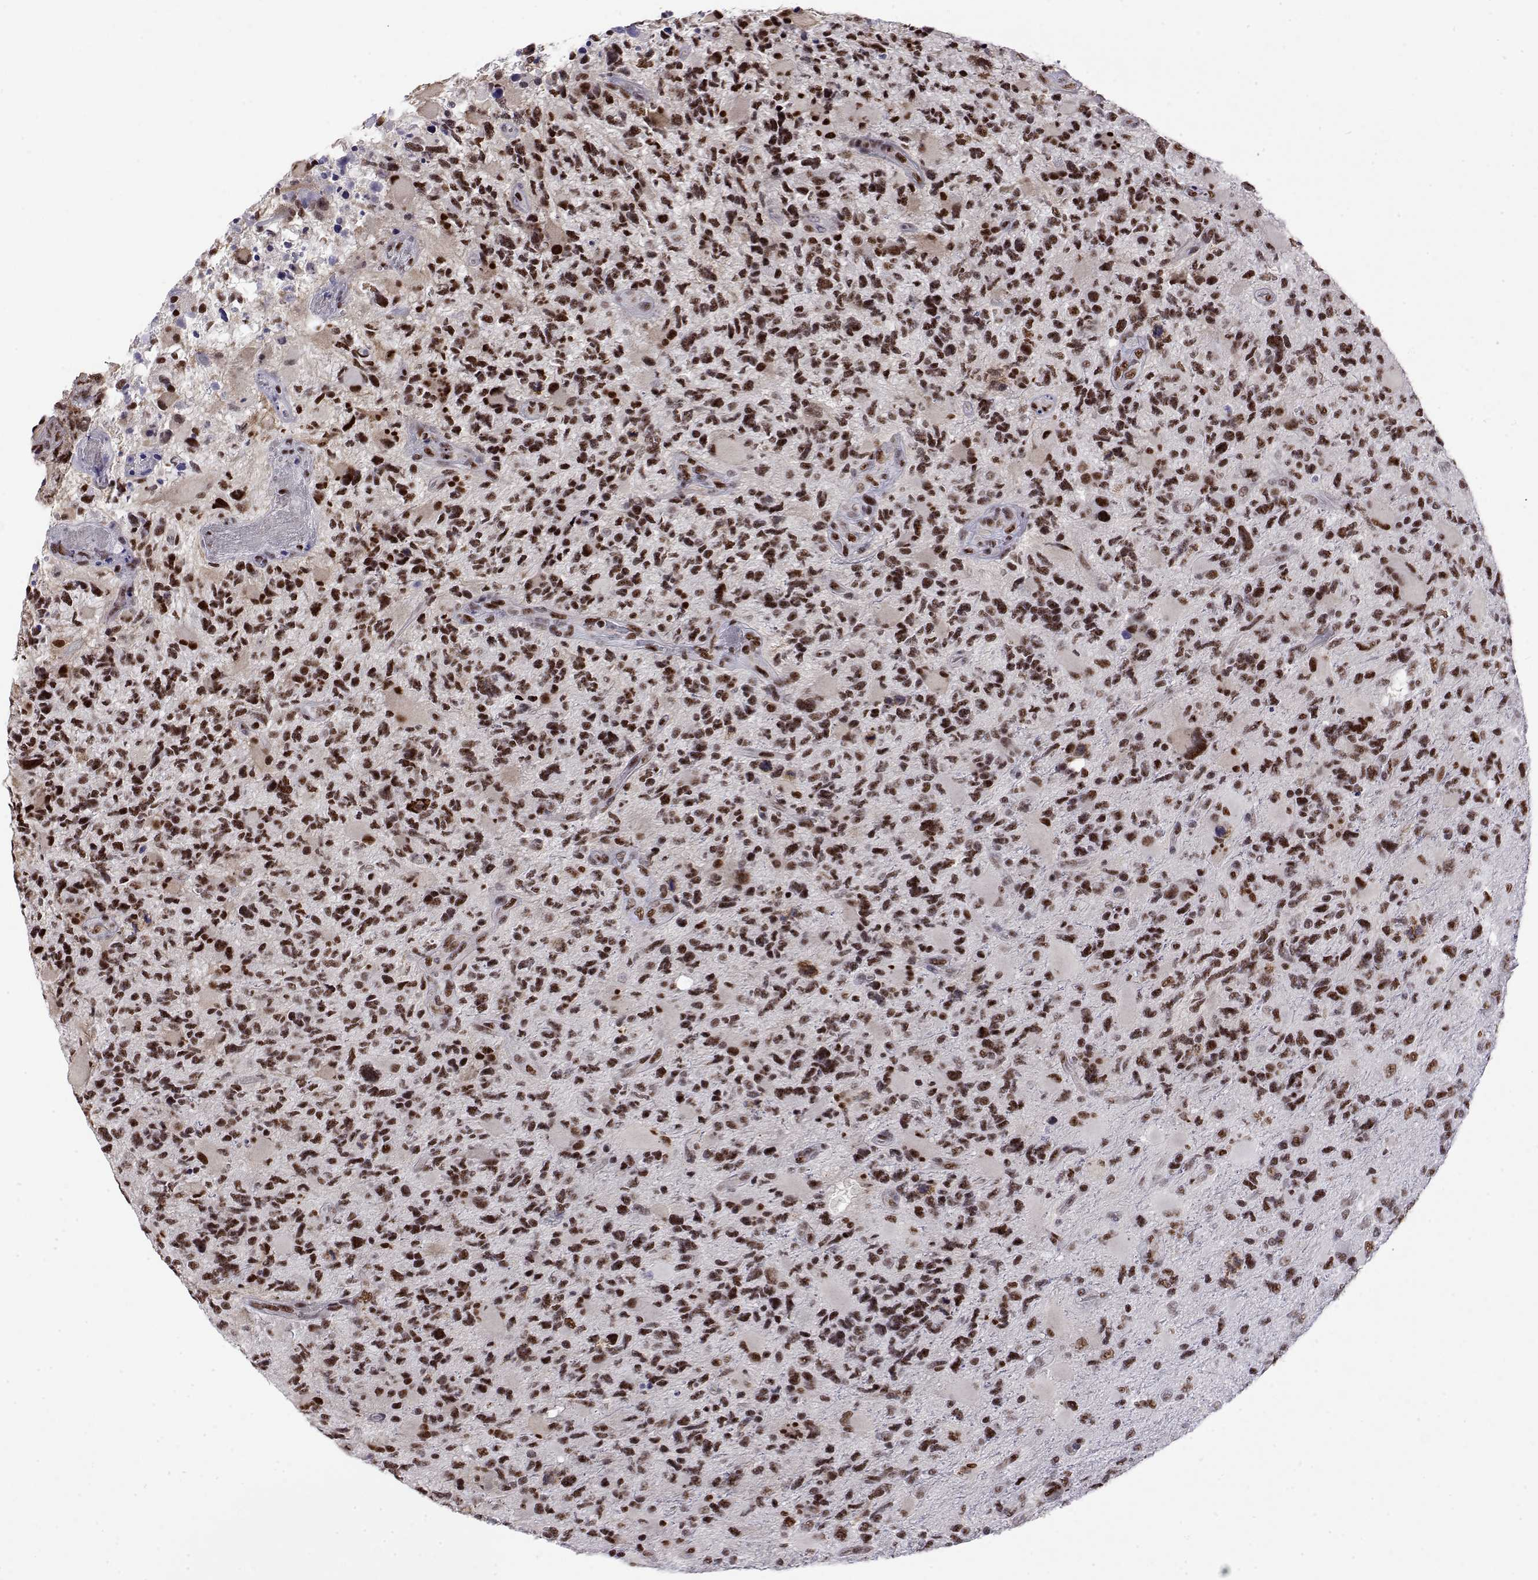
{"staining": {"intensity": "strong", "quantity": ">75%", "location": "nuclear"}, "tissue": "glioma", "cell_type": "Tumor cells", "image_type": "cancer", "snomed": [{"axis": "morphology", "description": "Glioma, malignant, High grade"}, {"axis": "topography", "description": "Brain"}], "caption": "Immunohistochemistry histopathology image of neoplastic tissue: human glioma stained using immunohistochemistry displays high levels of strong protein expression localized specifically in the nuclear of tumor cells, appearing as a nuclear brown color.", "gene": "POLDIP3", "patient": {"sex": "female", "age": 71}}